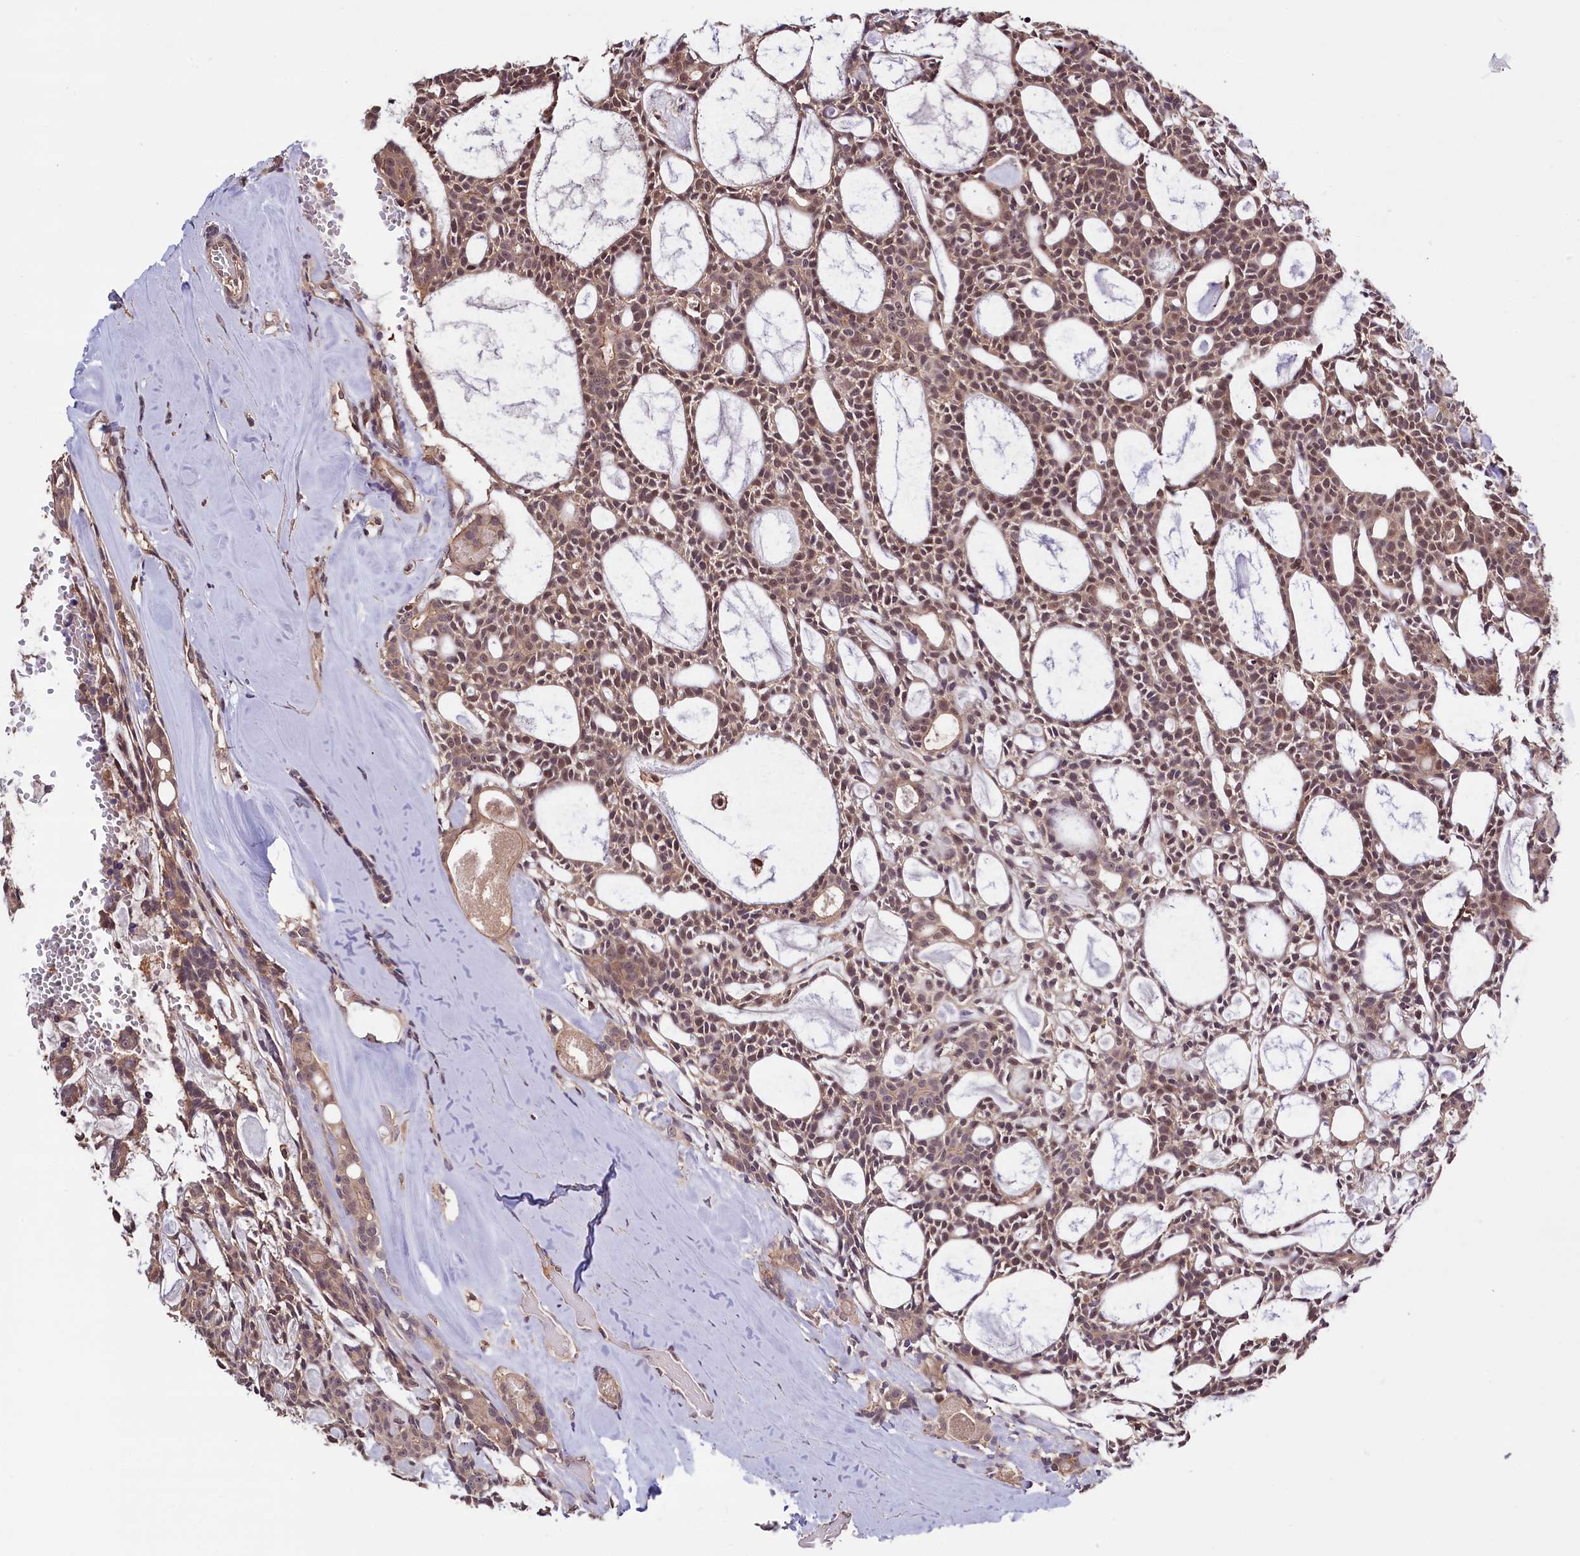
{"staining": {"intensity": "weak", "quantity": ">75%", "location": "cytoplasmic/membranous,nuclear"}, "tissue": "head and neck cancer", "cell_type": "Tumor cells", "image_type": "cancer", "snomed": [{"axis": "morphology", "description": "Adenocarcinoma, NOS"}, {"axis": "topography", "description": "Salivary gland"}, {"axis": "topography", "description": "Head-Neck"}], "caption": "Head and neck cancer tissue demonstrates weak cytoplasmic/membranous and nuclear positivity in approximately >75% of tumor cells", "gene": "SKIDA1", "patient": {"sex": "male", "age": 55}}